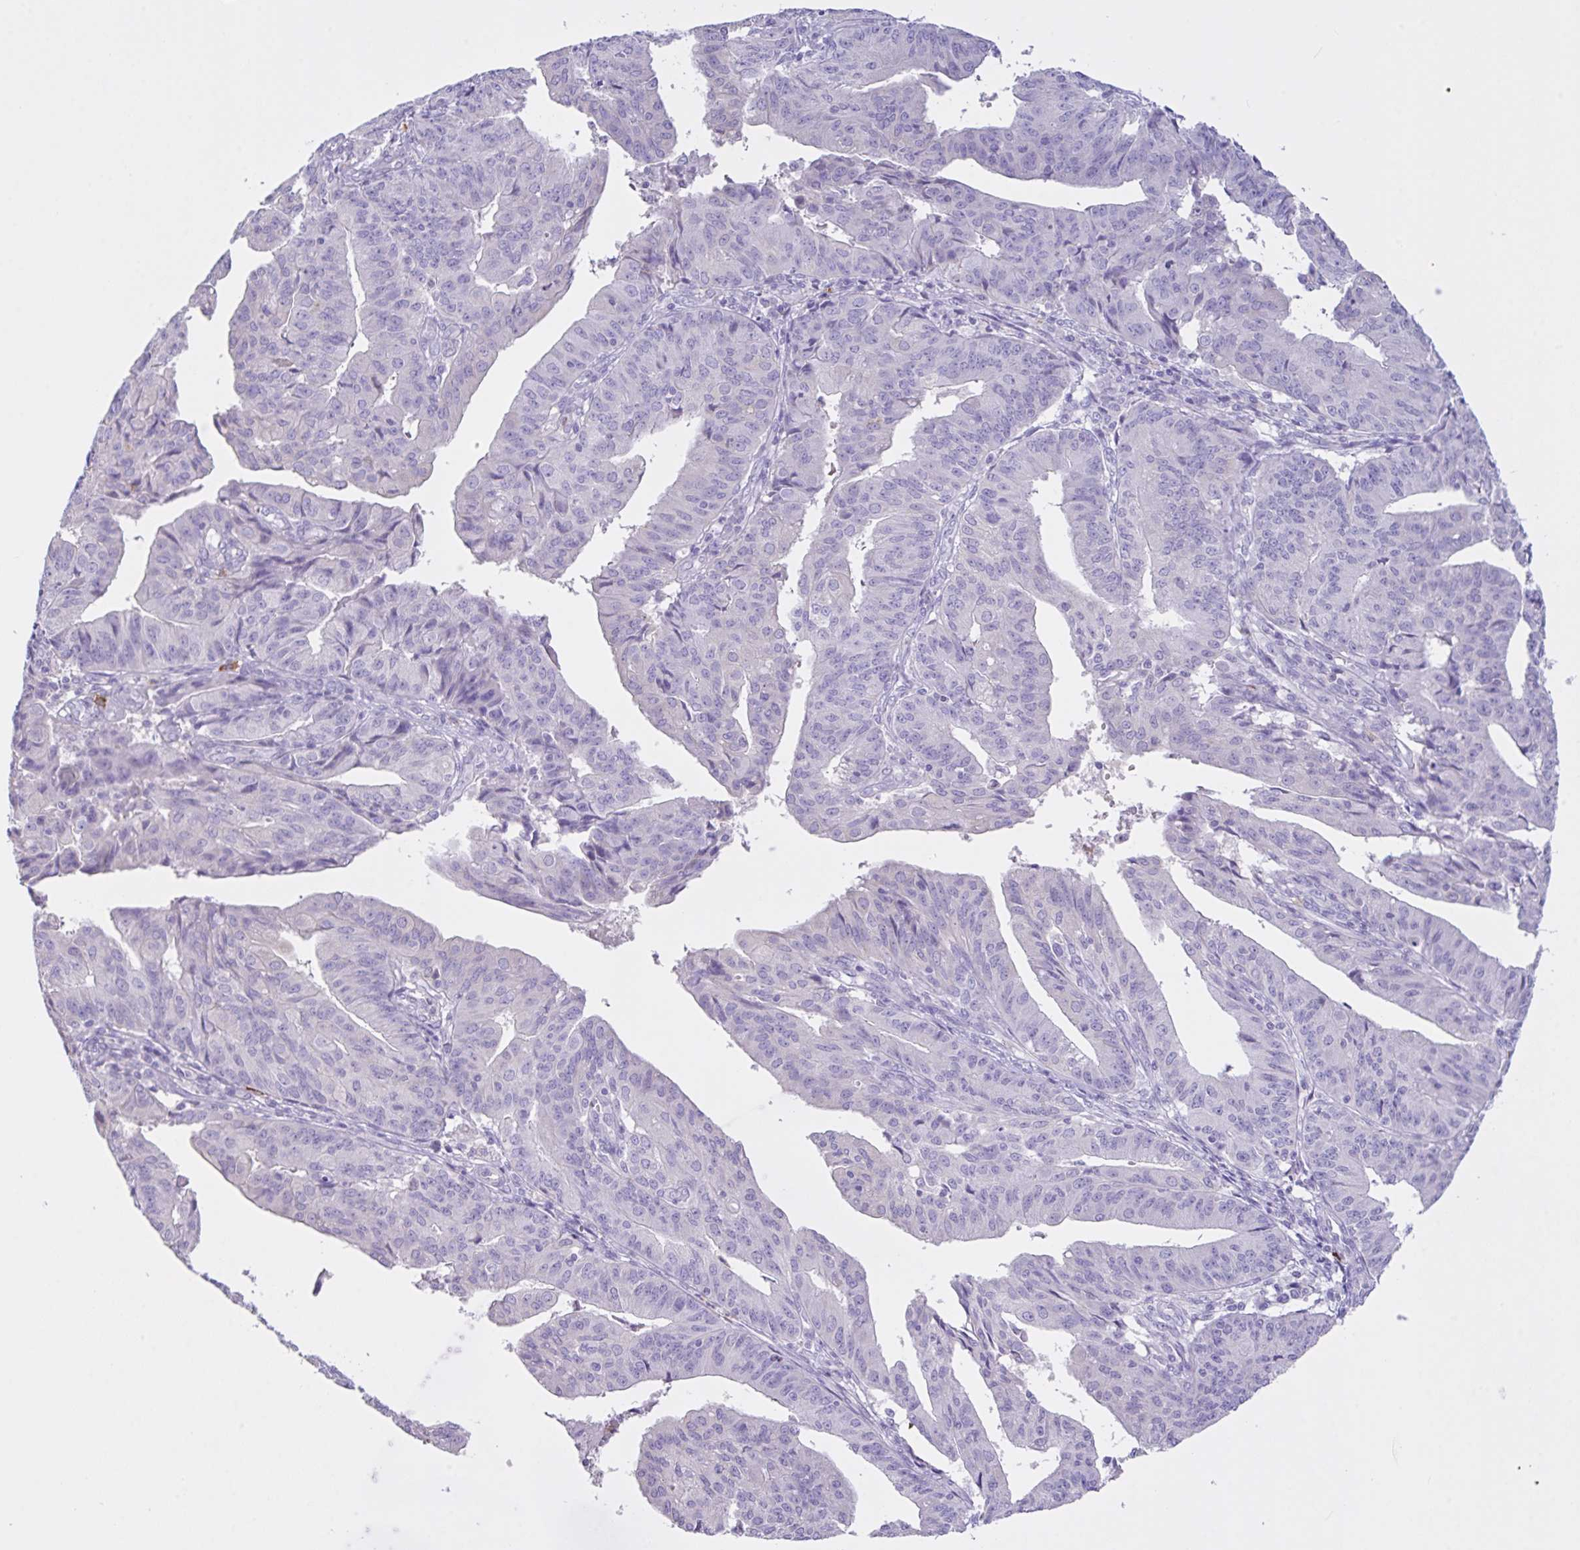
{"staining": {"intensity": "negative", "quantity": "none", "location": "none"}, "tissue": "endometrial cancer", "cell_type": "Tumor cells", "image_type": "cancer", "snomed": [{"axis": "morphology", "description": "Adenocarcinoma, NOS"}, {"axis": "topography", "description": "Endometrium"}], "caption": "IHC of human adenocarcinoma (endometrial) shows no expression in tumor cells. (IHC, brightfield microscopy, high magnification).", "gene": "CST11", "patient": {"sex": "female", "age": 56}}